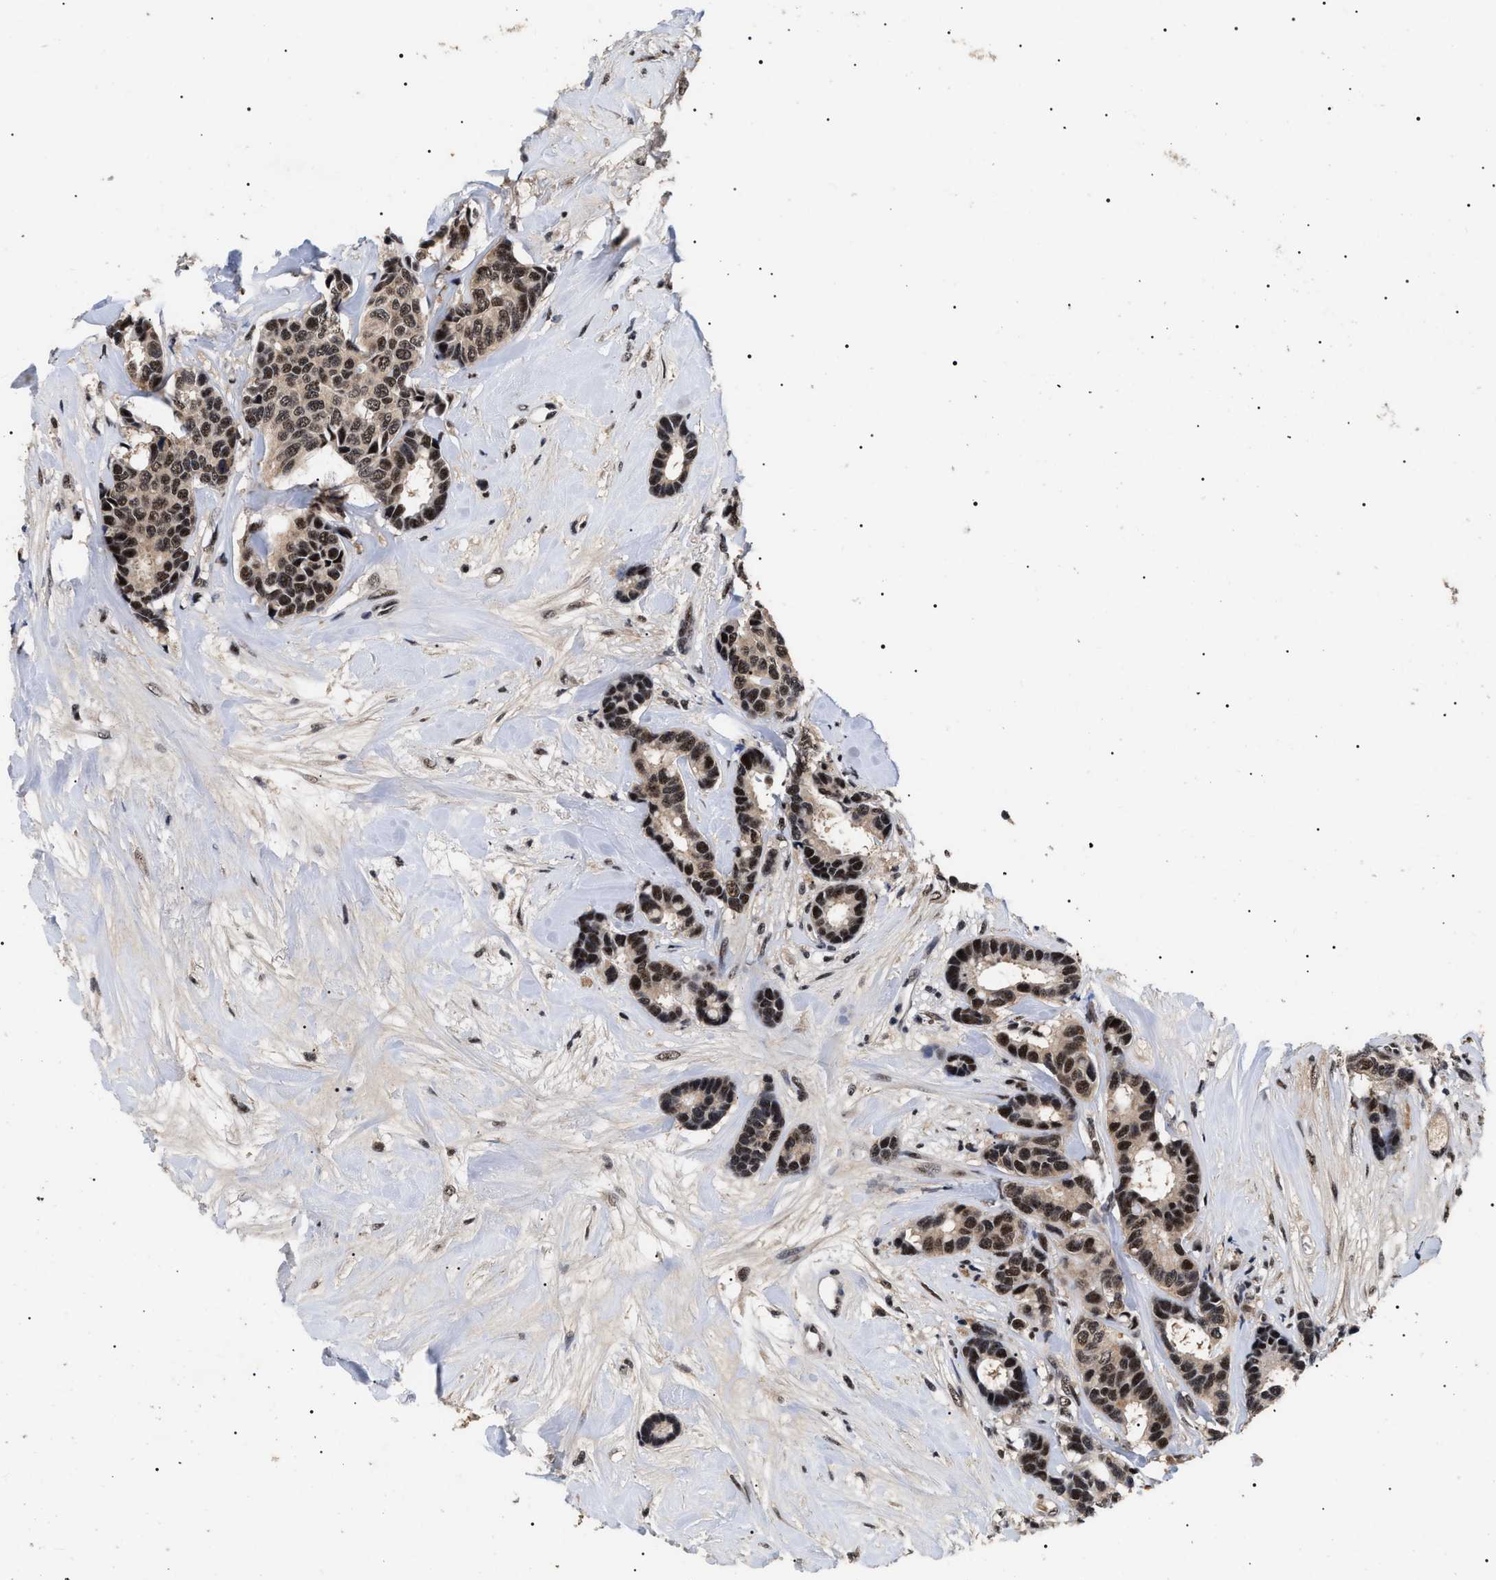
{"staining": {"intensity": "strong", "quantity": ">75%", "location": "nuclear"}, "tissue": "breast cancer", "cell_type": "Tumor cells", "image_type": "cancer", "snomed": [{"axis": "morphology", "description": "Duct carcinoma"}, {"axis": "topography", "description": "Breast"}], "caption": "The histopathology image demonstrates immunohistochemical staining of intraductal carcinoma (breast). There is strong nuclear expression is present in about >75% of tumor cells.", "gene": "CAAP1", "patient": {"sex": "female", "age": 87}}